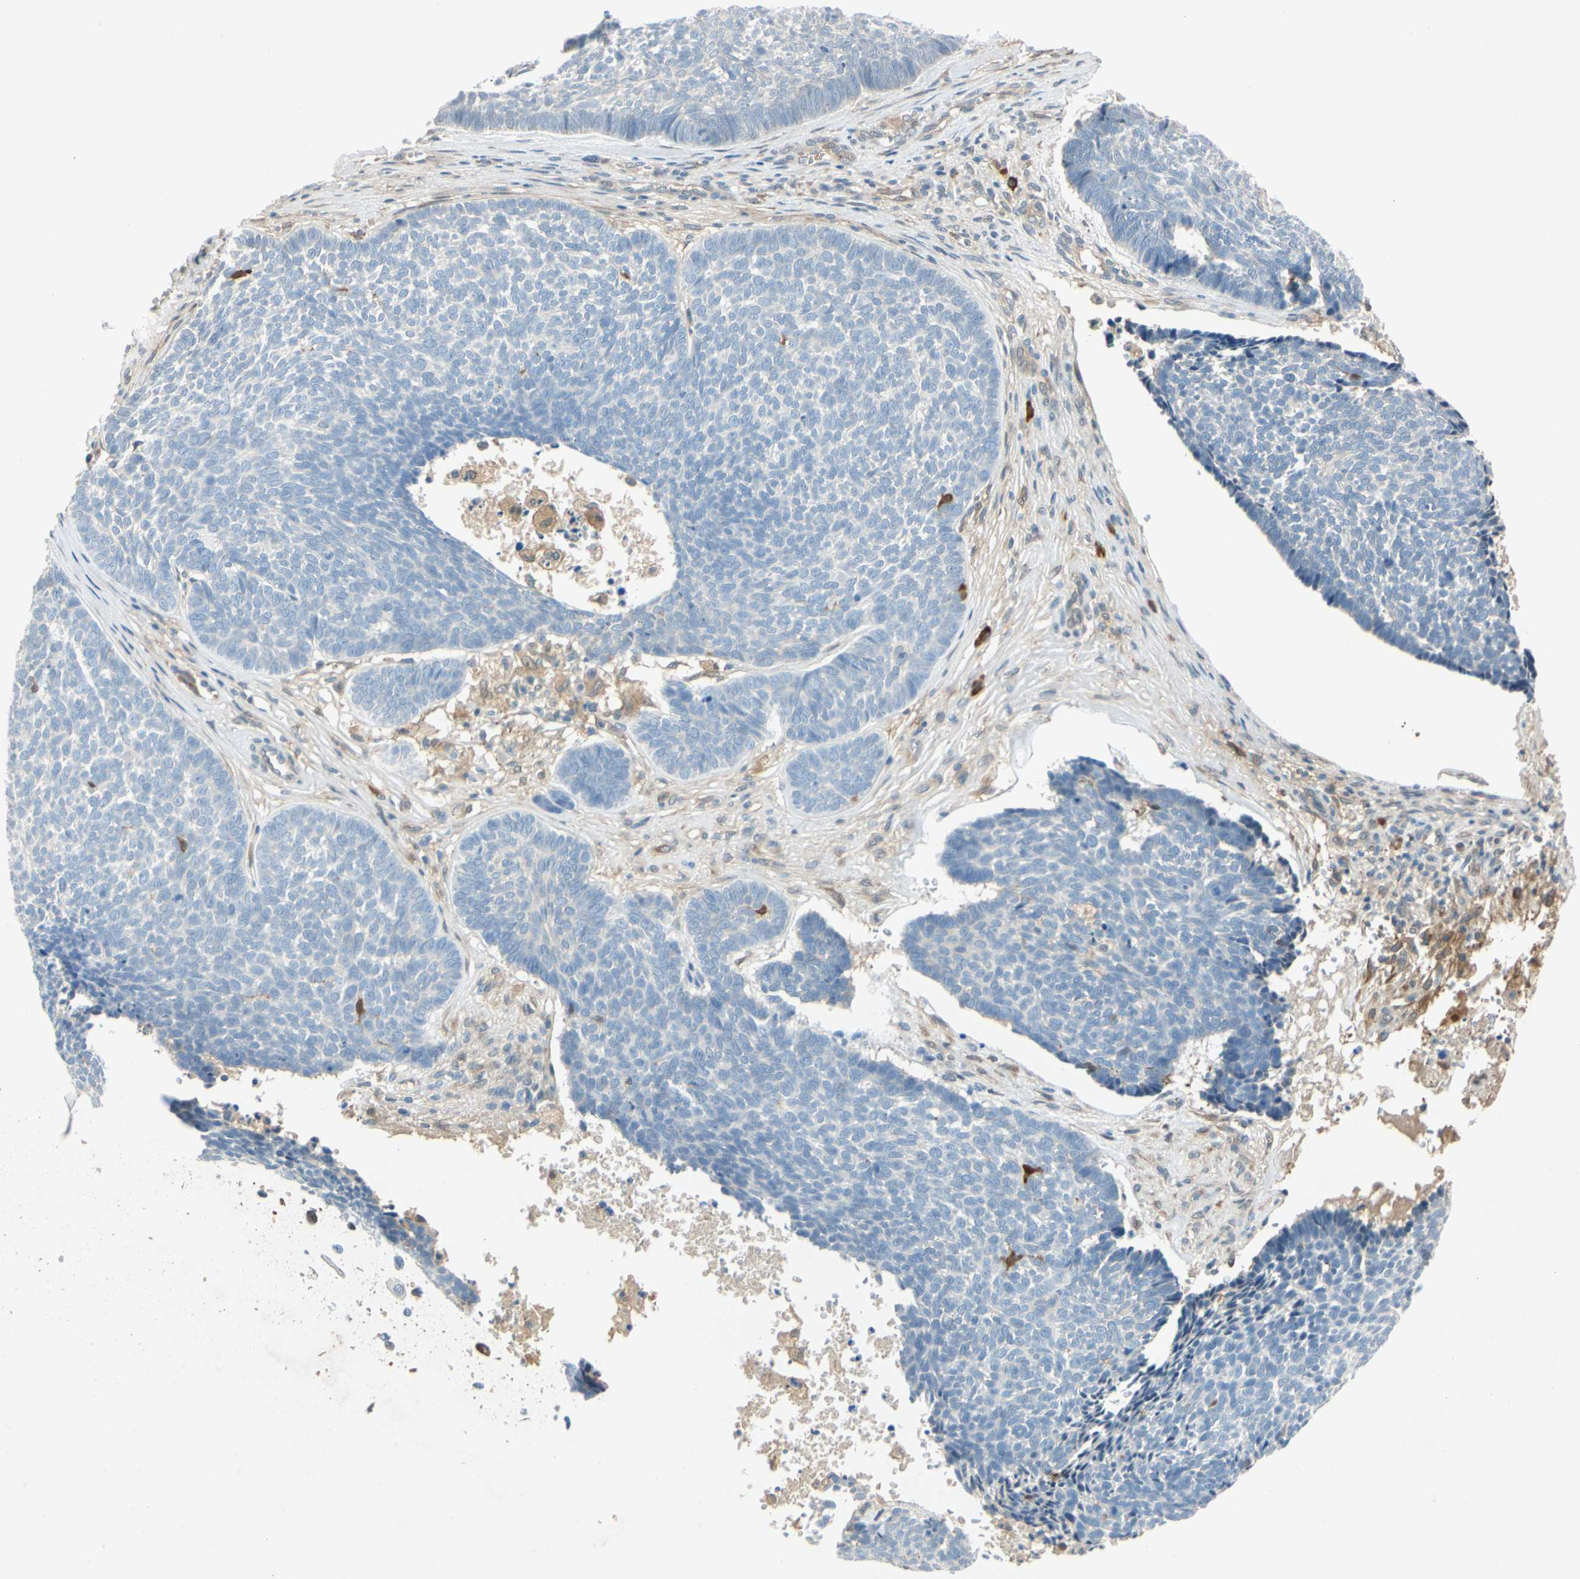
{"staining": {"intensity": "negative", "quantity": "none", "location": "none"}, "tissue": "skin cancer", "cell_type": "Tumor cells", "image_type": "cancer", "snomed": [{"axis": "morphology", "description": "Basal cell carcinoma"}, {"axis": "topography", "description": "Skin"}], "caption": "Tumor cells are negative for protein expression in human basal cell carcinoma (skin).", "gene": "WIPI1", "patient": {"sex": "male", "age": 84}}